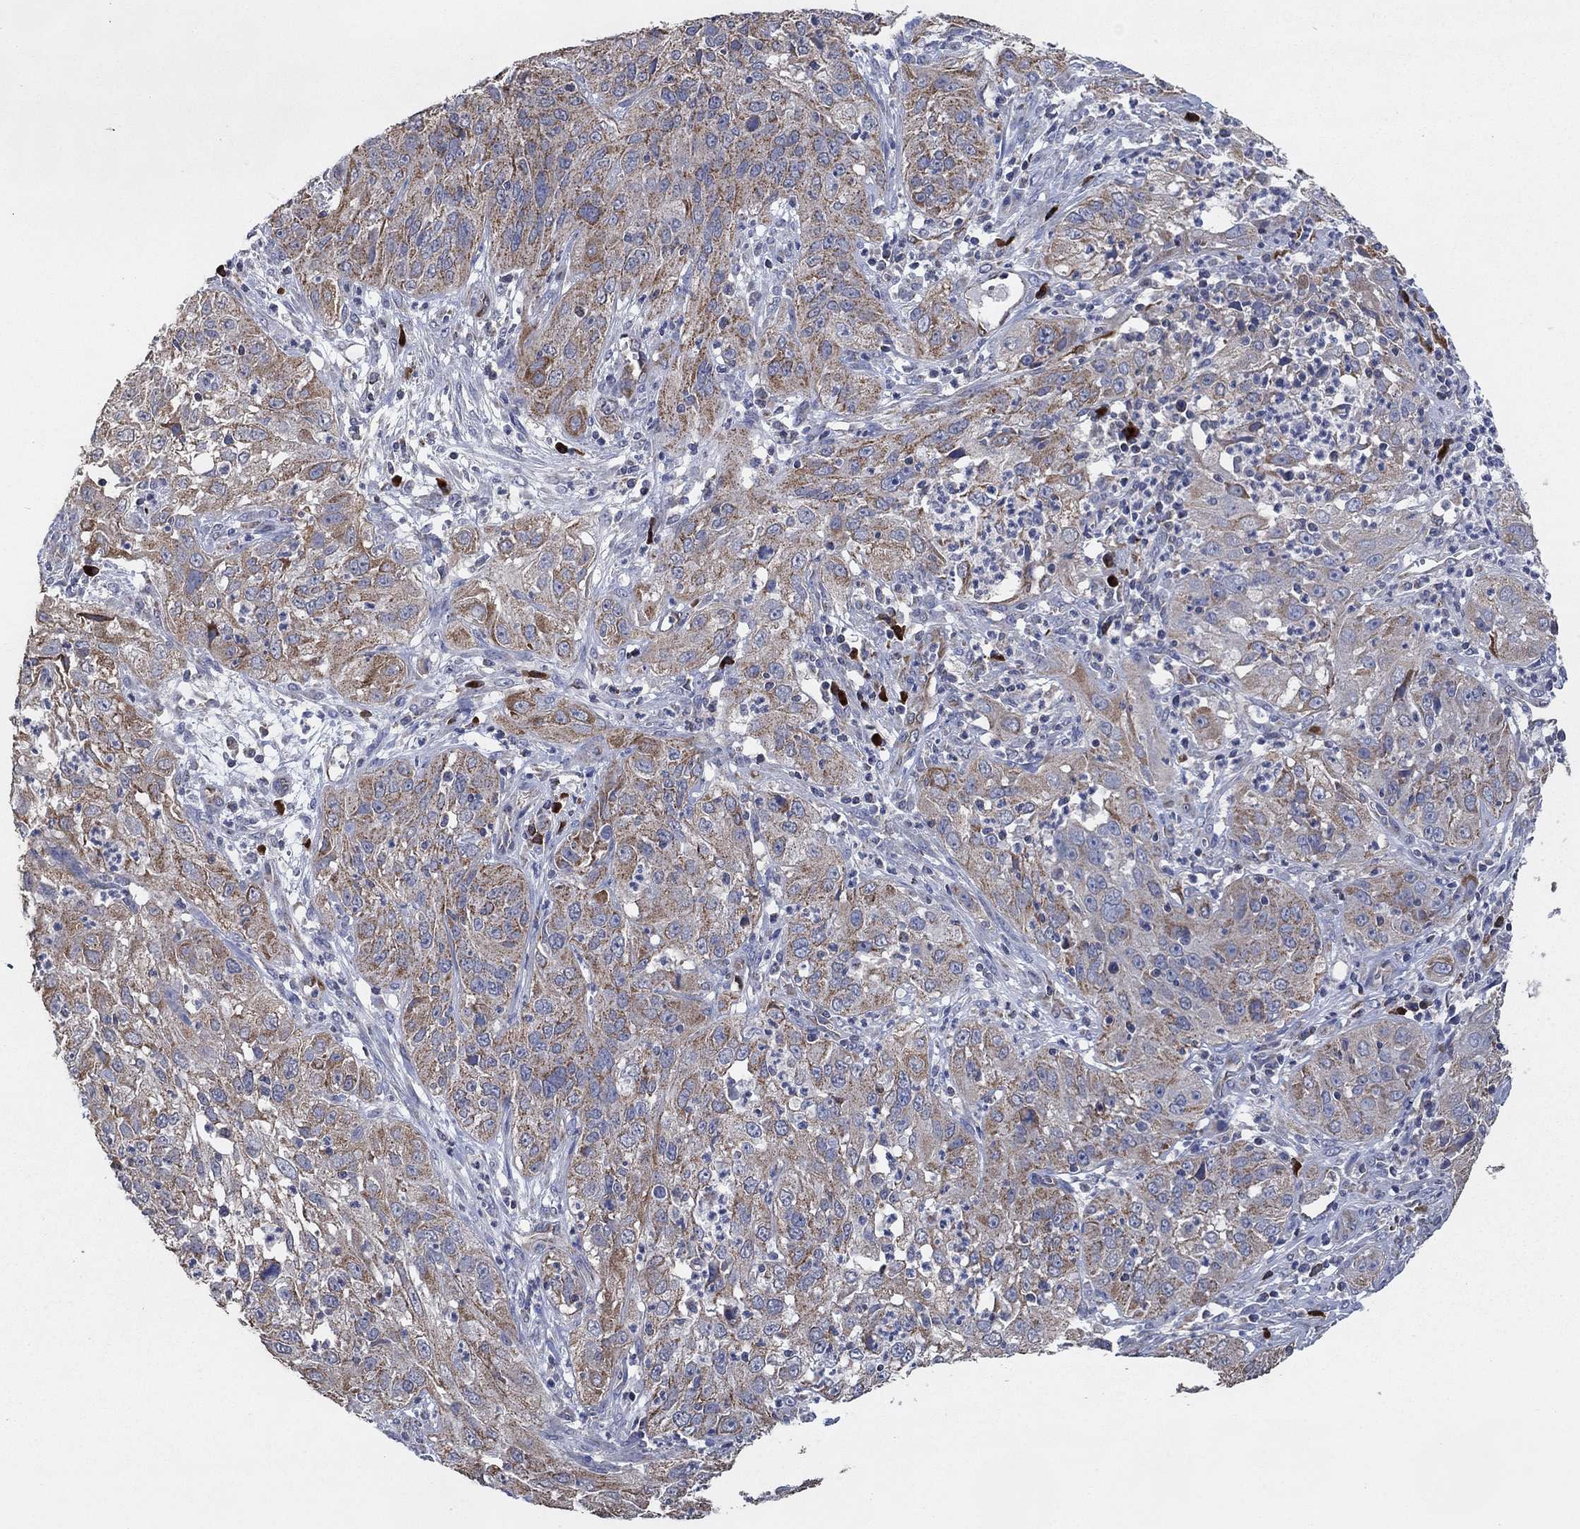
{"staining": {"intensity": "moderate", "quantity": "25%-75%", "location": "cytoplasmic/membranous"}, "tissue": "cervical cancer", "cell_type": "Tumor cells", "image_type": "cancer", "snomed": [{"axis": "morphology", "description": "Squamous cell carcinoma, NOS"}, {"axis": "topography", "description": "Cervix"}], "caption": "A brown stain shows moderate cytoplasmic/membranous staining of a protein in cervical cancer (squamous cell carcinoma) tumor cells.", "gene": "HID1", "patient": {"sex": "female", "age": 32}}